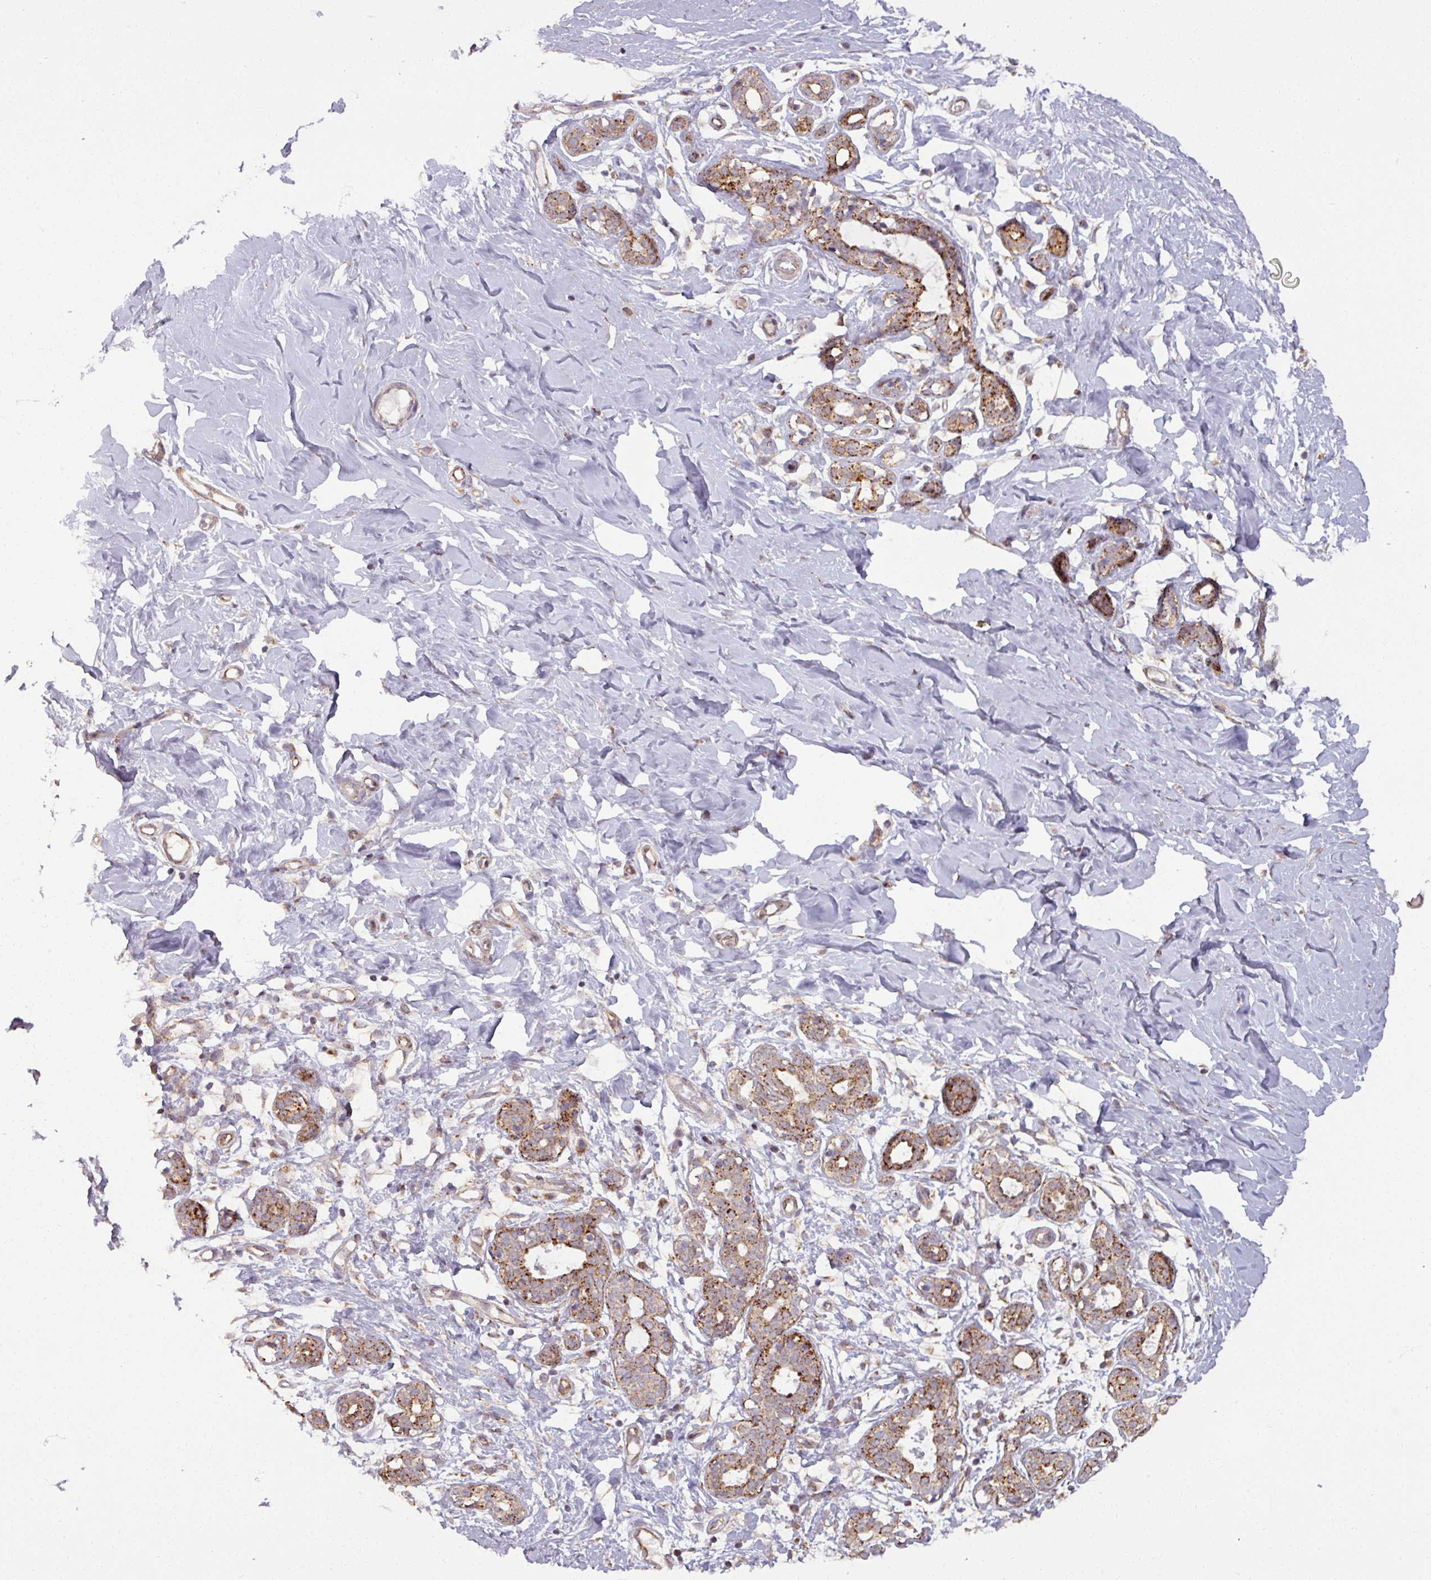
{"staining": {"intensity": "negative", "quantity": "none", "location": "none"}, "tissue": "breast", "cell_type": "Adipocytes", "image_type": "normal", "snomed": [{"axis": "morphology", "description": "Normal tissue, NOS"}, {"axis": "topography", "description": "Breast"}], "caption": "Immunohistochemistry photomicrograph of unremarkable breast stained for a protein (brown), which exhibits no staining in adipocytes.", "gene": "MAGT1", "patient": {"sex": "female", "age": 27}}